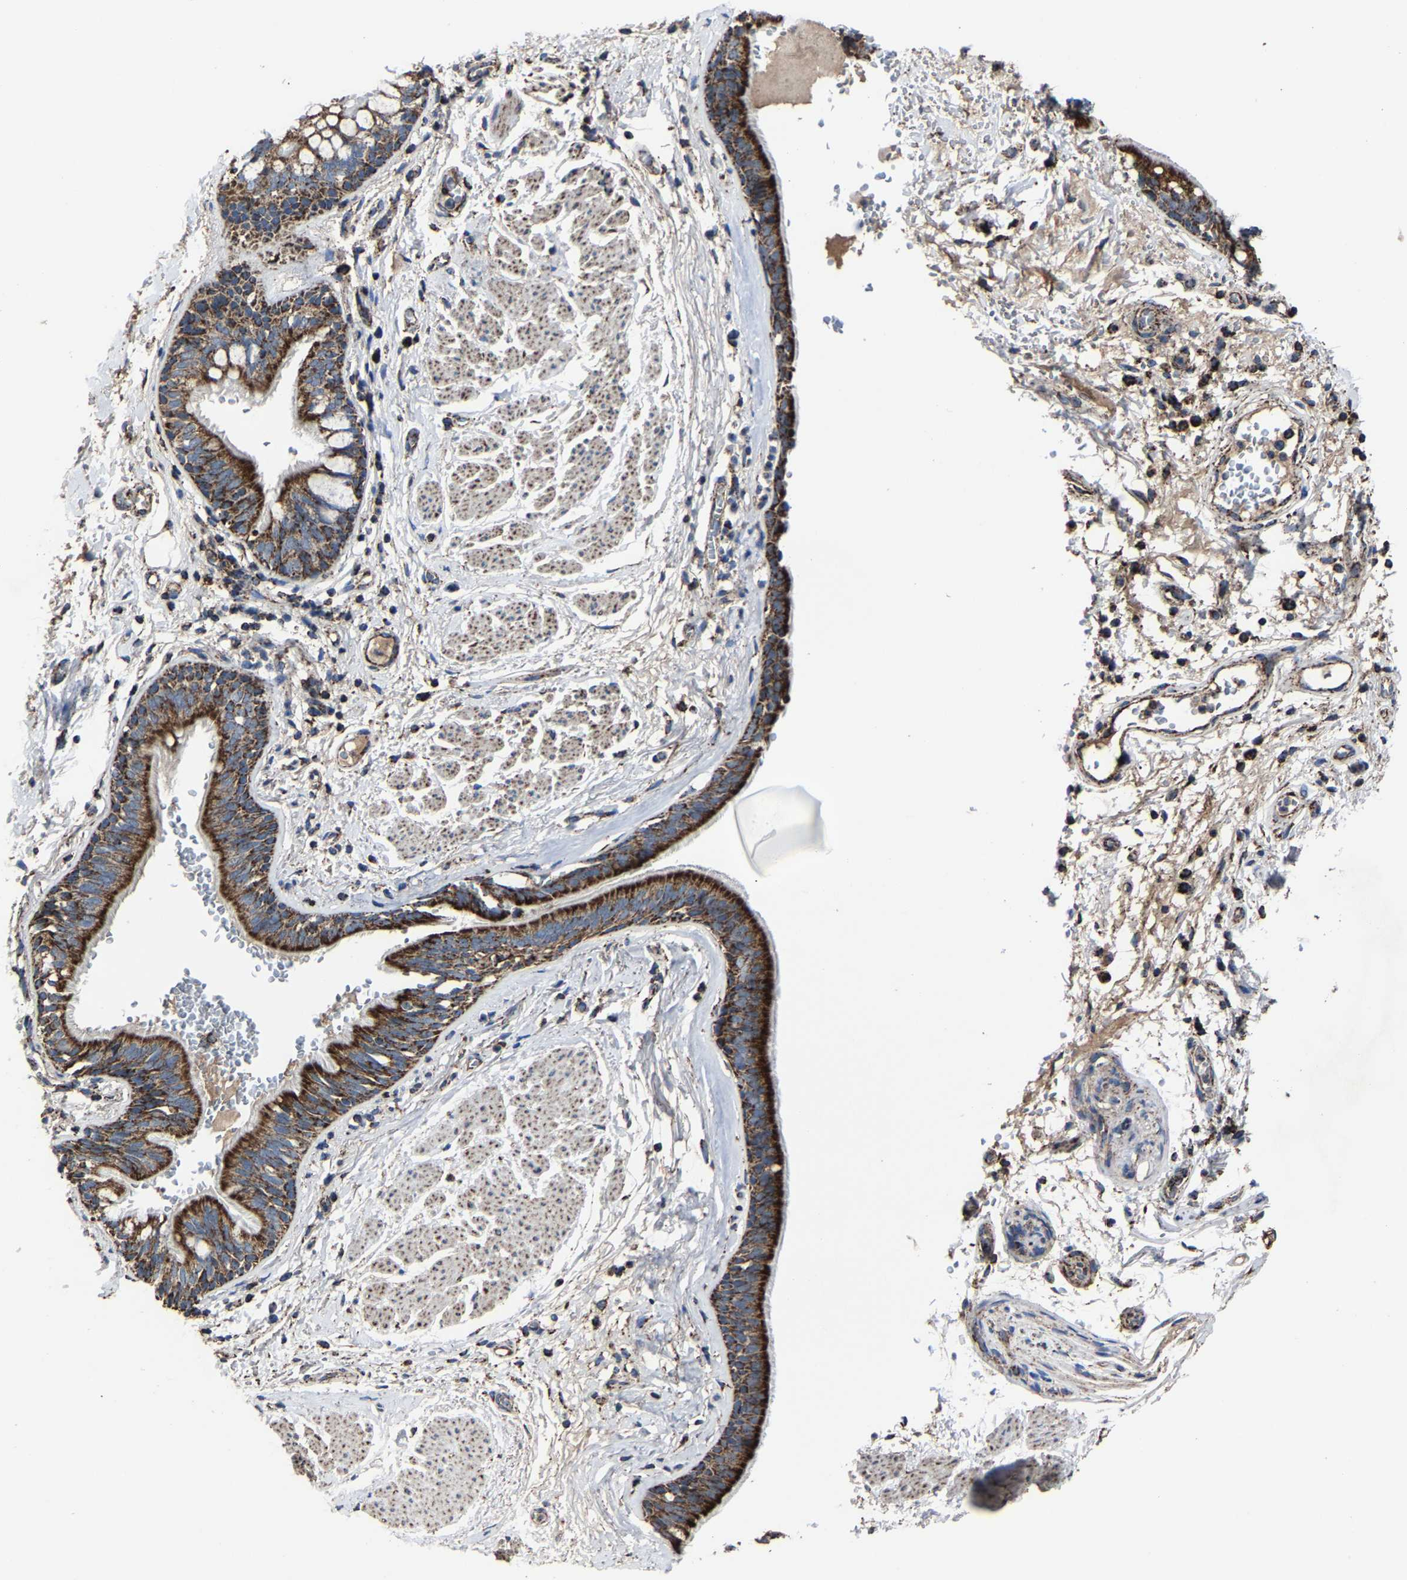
{"staining": {"intensity": "strong", "quantity": ">75%", "location": "cytoplasmic/membranous"}, "tissue": "bronchus", "cell_type": "Respiratory epithelial cells", "image_type": "normal", "snomed": [{"axis": "morphology", "description": "Normal tissue, NOS"}, {"axis": "topography", "description": "Cartilage tissue"}], "caption": "Immunohistochemical staining of unremarkable human bronchus reveals strong cytoplasmic/membranous protein staining in about >75% of respiratory epithelial cells.", "gene": "NDUFV3", "patient": {"sex": "female", "age": 63}}